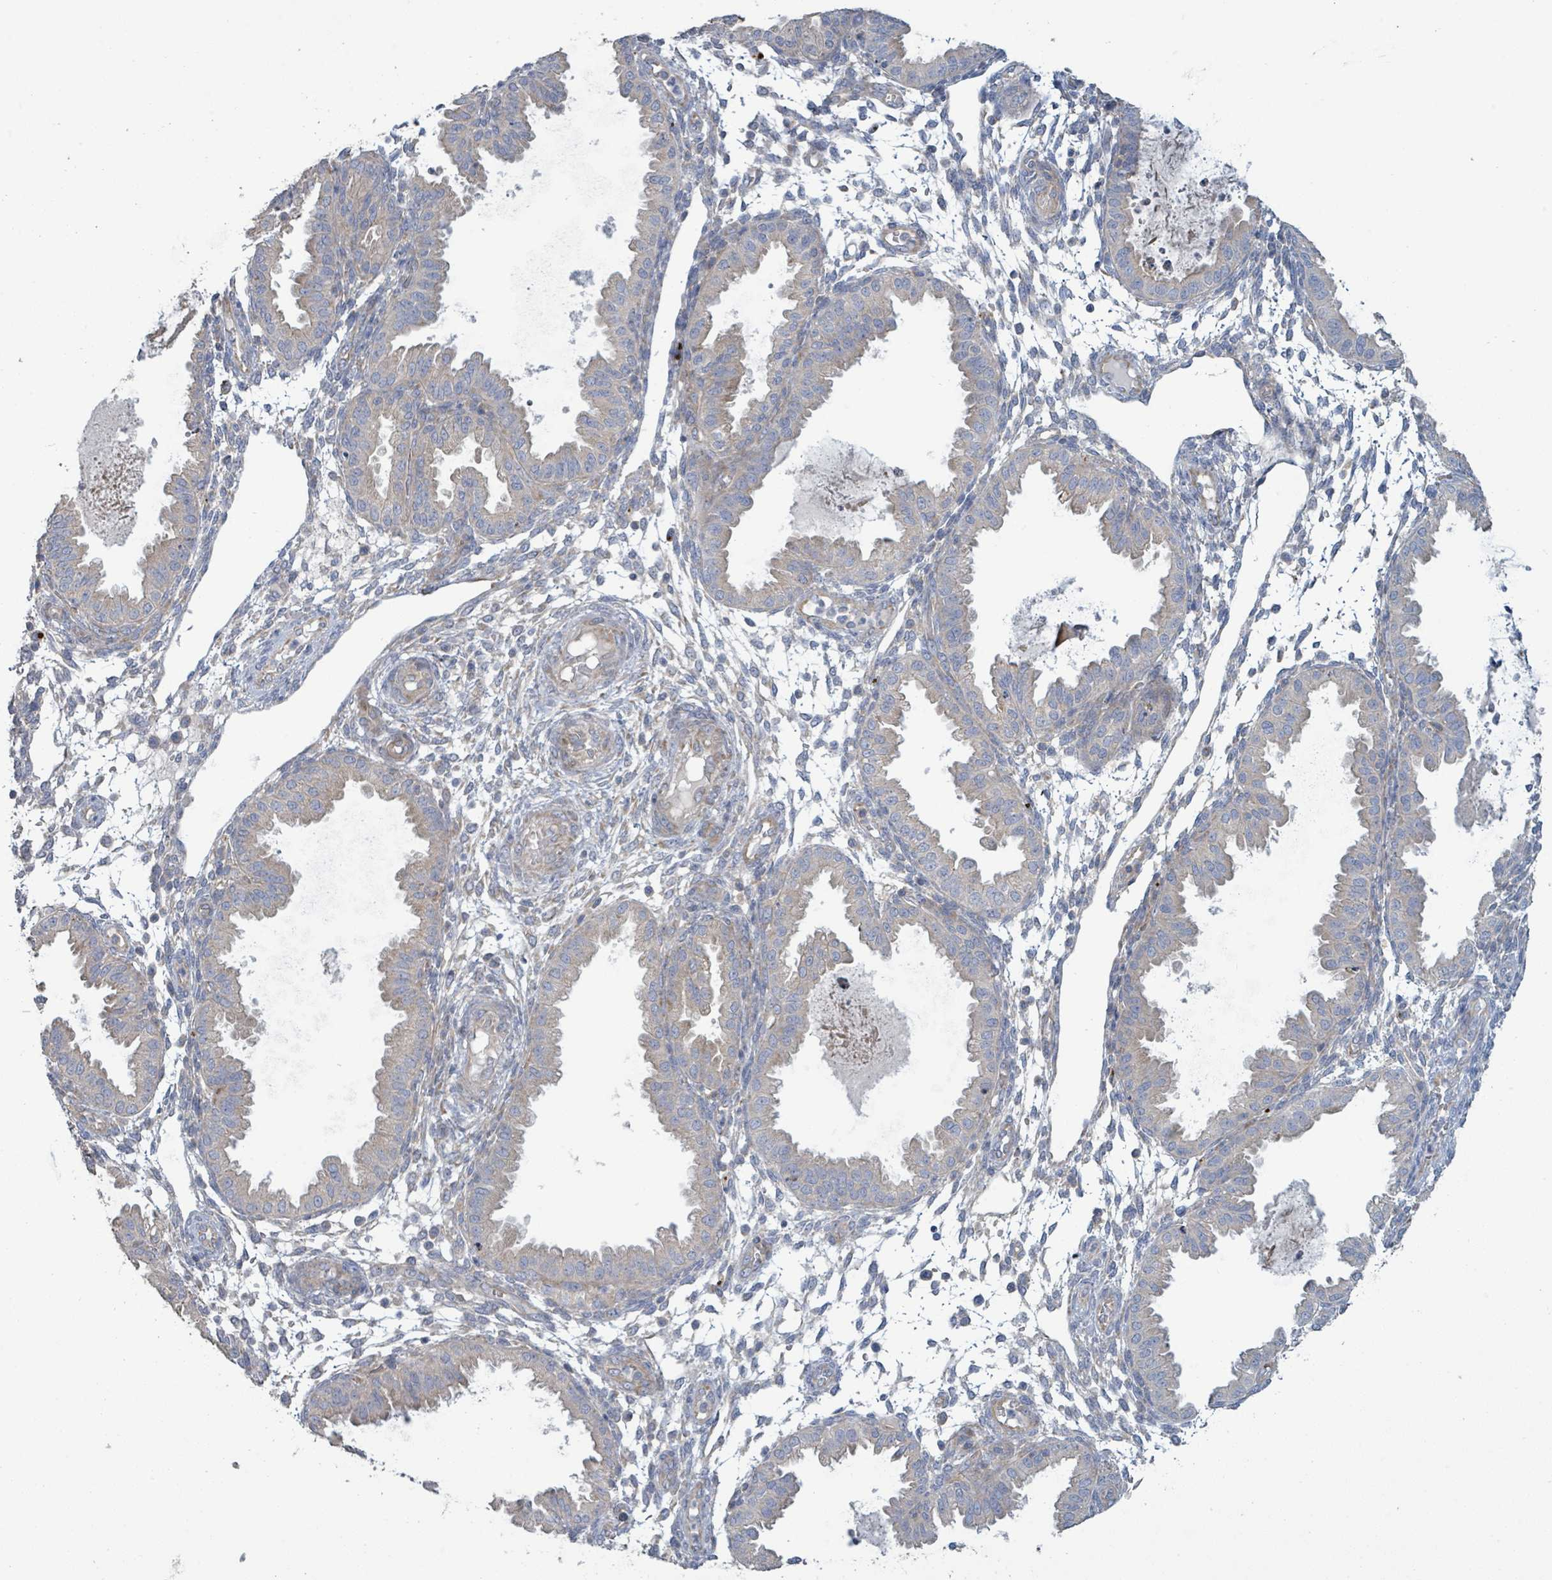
{"staining": {"intensity": "negative", "quantity": "none", "location": "none"}, "tissue": "endometrium", "cell_type": "Cells in endometrial stroma", "image_type": "normal", "snomed": [{"axis": "morphology", "description": "Normal tissue, NOS"}, {"axis": "topography", "description": "Endometrium"}], "caption": "This is a histopathology image of immunohistochemistry (IHC) staining of normal endometrium, which shows no expression in cells in endometrial stroma. (IHC, brightfield microscopy, high magnification).", "gene": "RPL32", "patient": {"sex": "female", "age": 33}}